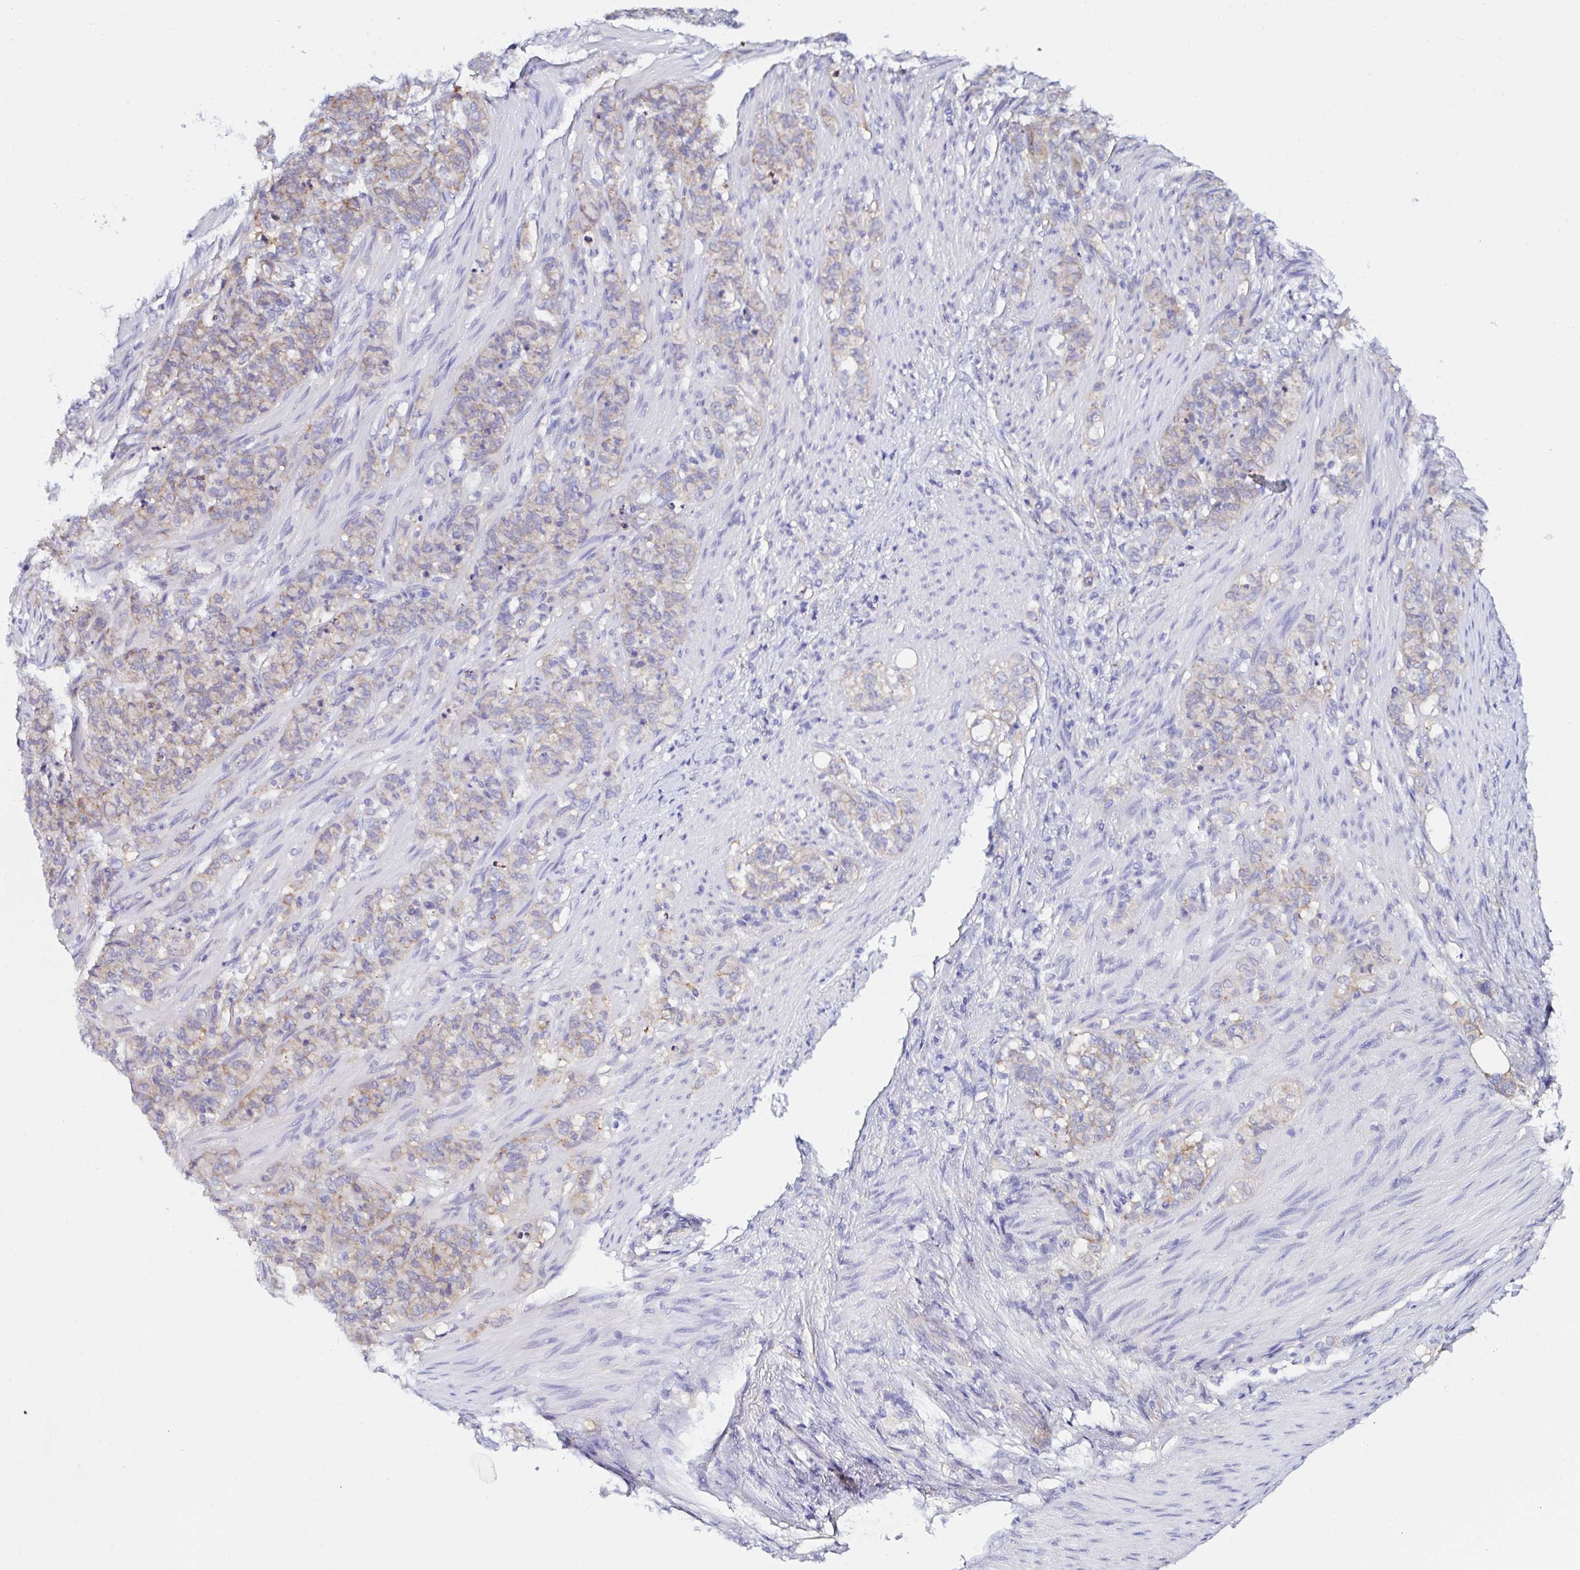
{"staining": {"intensity": "weak", "quantity": "25%-75%", "location": "cytoplasmic/membranous"}, "tissue": "stomach cancer", "cell_type": "Tumor cells", "image_type": "cancer", "snomed": [{"axis": "morphology", "description": "Adenocarcinoma, NOS"}, {"axis": "topography", "description": "Stomach"}], "caption": "This photomicrograph shows immunohistochemistry staining of stomach cancer, with low weak cytoplasmic/membranous positivity in approximately 25%-75% of tumor cells.", "gene": "RSRP1", "patient": {"sex": "female", "age": 79}}